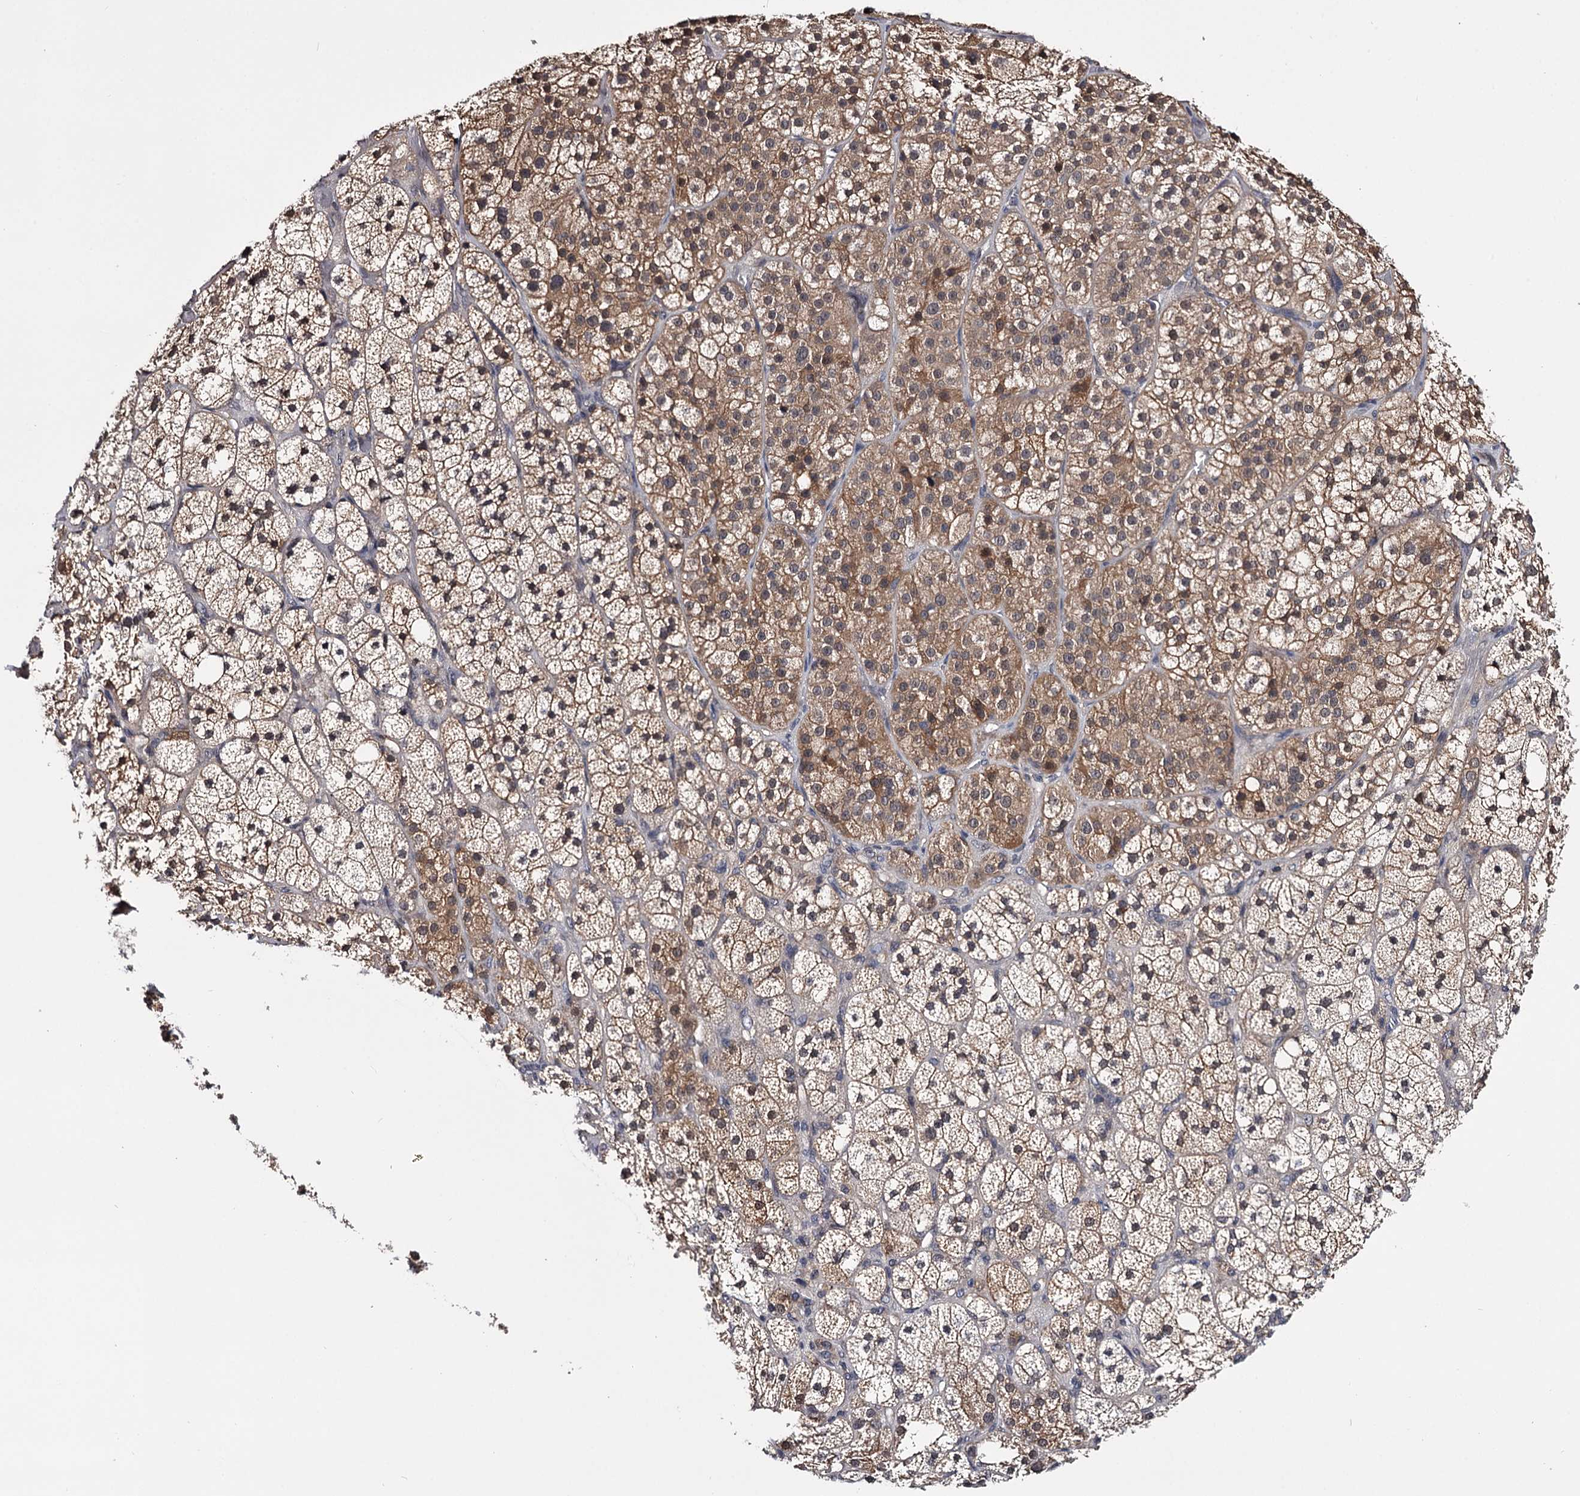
{"staining": {"intensity": "moderate", "quantity": ">75%", "location": "cytoplasmic/membranous,nuclear"}, "tissue": "adrenal gland", "cell_type": "Glandular cells", "image_type": "normal", "snomed": [{"axis": "morphology", "description": "Normal tissue, NOS"}, {"axis": "topography", "description": "Adrenal gland"}], "caption": "Protein expression analysis of unremarkable adrenal gland displays moderate cytoplasmic/membranous,nuclear positivity in approximately >75% of glandular cells.", "gene": "GSTO1", "patient": {"sex": "male", "age": 61}}